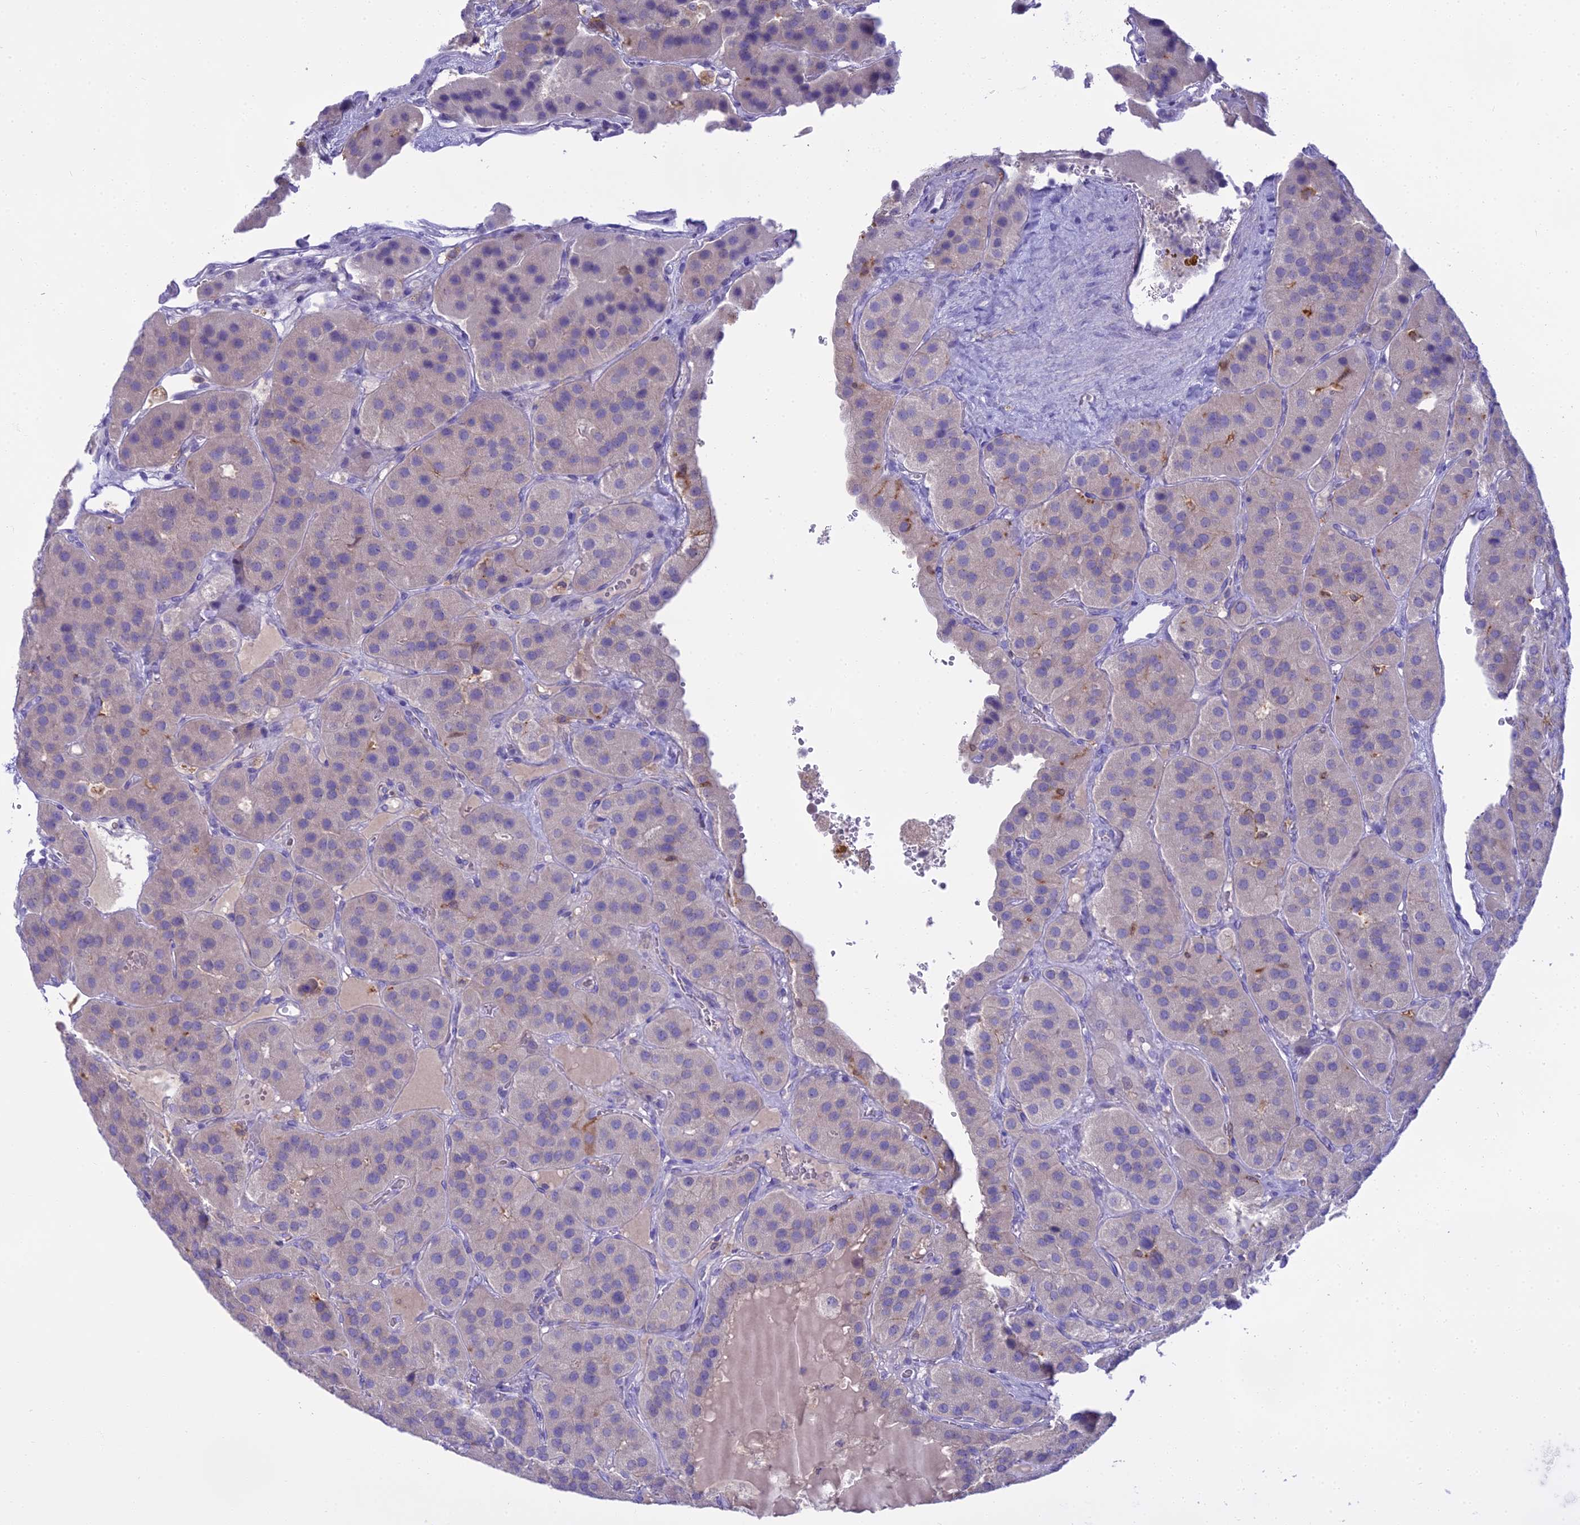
{"staining": {"intensity": "negative", "quantity": "none", "location": "none"}, "tissue": "parathyroid gland", "cell_type": "Glandular cells", "image_type": "normal", "snomed": [{"axis": "morphology", "description": "Normal tissue, NOS"}, {"axis": "morphology", "description": "Adenoma, NOS"}, {"axis": "topography", "description": "Parathyroid gland"}], "caption": "The photomicrograph demonstrates no staining of glandular cells in normal parathyroid gland. Nuclei are stained in blue.", "gene": "BLNK", "patient": {"sex": "female", "age": 86}}